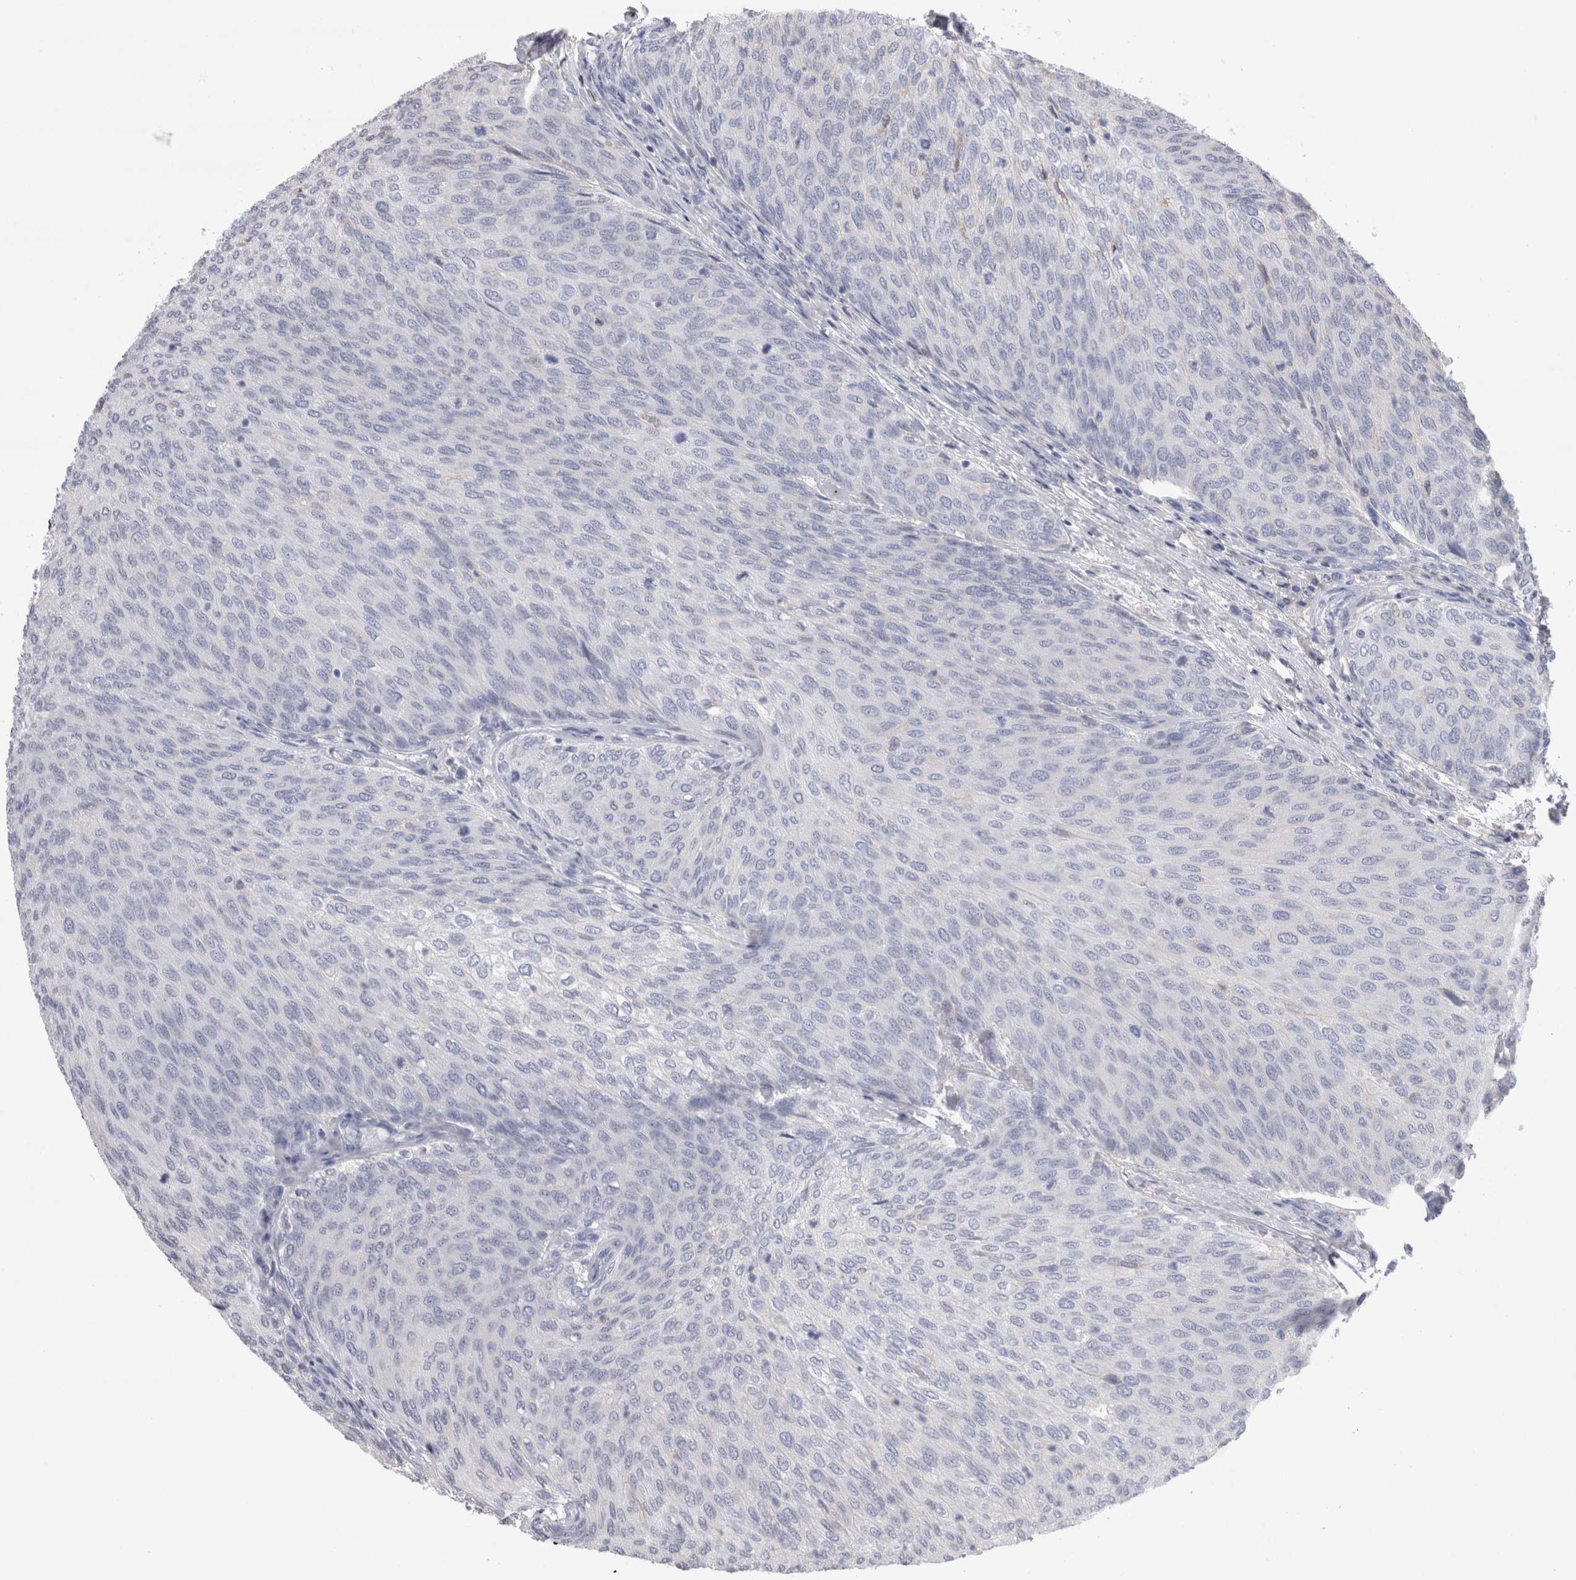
{"staining": {"intensity": "negative", "quantity": "none", "location": "none"}, "tissue": "urothelial cancer", "cell_type": "Tumor cells", "image_type": "cancer", "snomed": [{"axis": "morphology", "description": "Urothelial carcinoma, Low grade"}, {"axis": "topography", "description": "Urinary bladder"}], "caption": "Immunohistochemistry (IHC) image of neoplastic tissue: urothelial carcinoma (low-grade) stained with DAB exhibits no significant protein staining in tumor cells. Brightfield microscopy of IHC stained with DAB (3,3'-diaminobenzidine) (brown) and hematoxylin (blue), captured at high magnification.", "gene": "REG1A", "patient": {"sex": "female", "age": 79}}